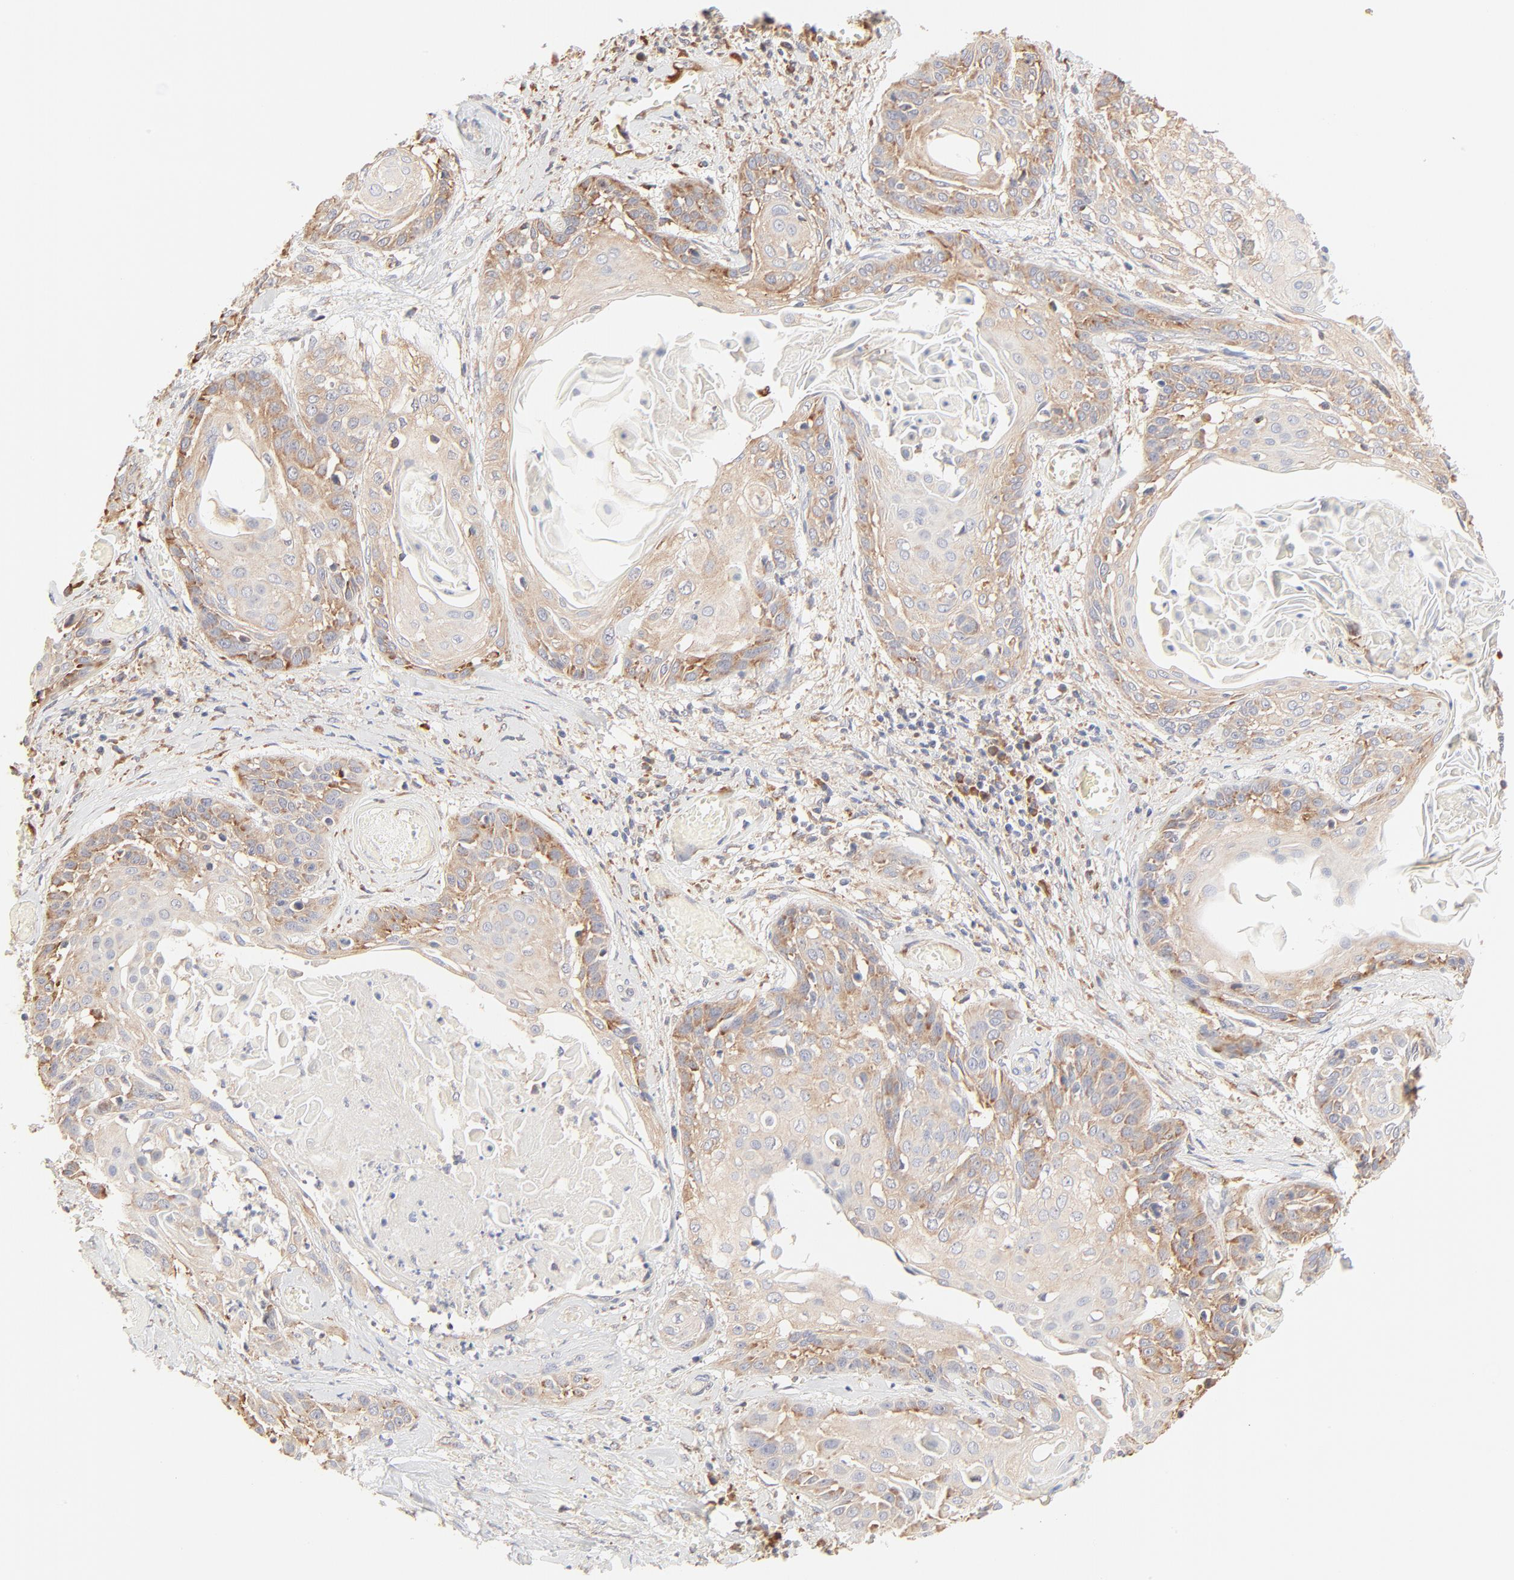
{"staining": {"intensity": "weak", "quantity": ">75%", "location": "cytoplasmic/membranous"}, "tissue": "cervical cancer", "cell_type": "Tumor cells", "image_type": "cancer", "snomed": [{"axis": "morphology", "description": "Squamous cell carcinoma, NOS"}, {"axis": "topography", "description": "Cervix"}], "caption": "A histopathology image of cervical cancer stained for a protein reveals weak cytoplasmic/membranous brown staining in tumor cells. The staining is performed using DAB (3,3'-diaminobenzidine) brown chromogen to label protein expression. The nuclei are counter-stained blue using hematoxylin.", "gene": "RPS20", "patient": {"sex": "female", "age": 57}}